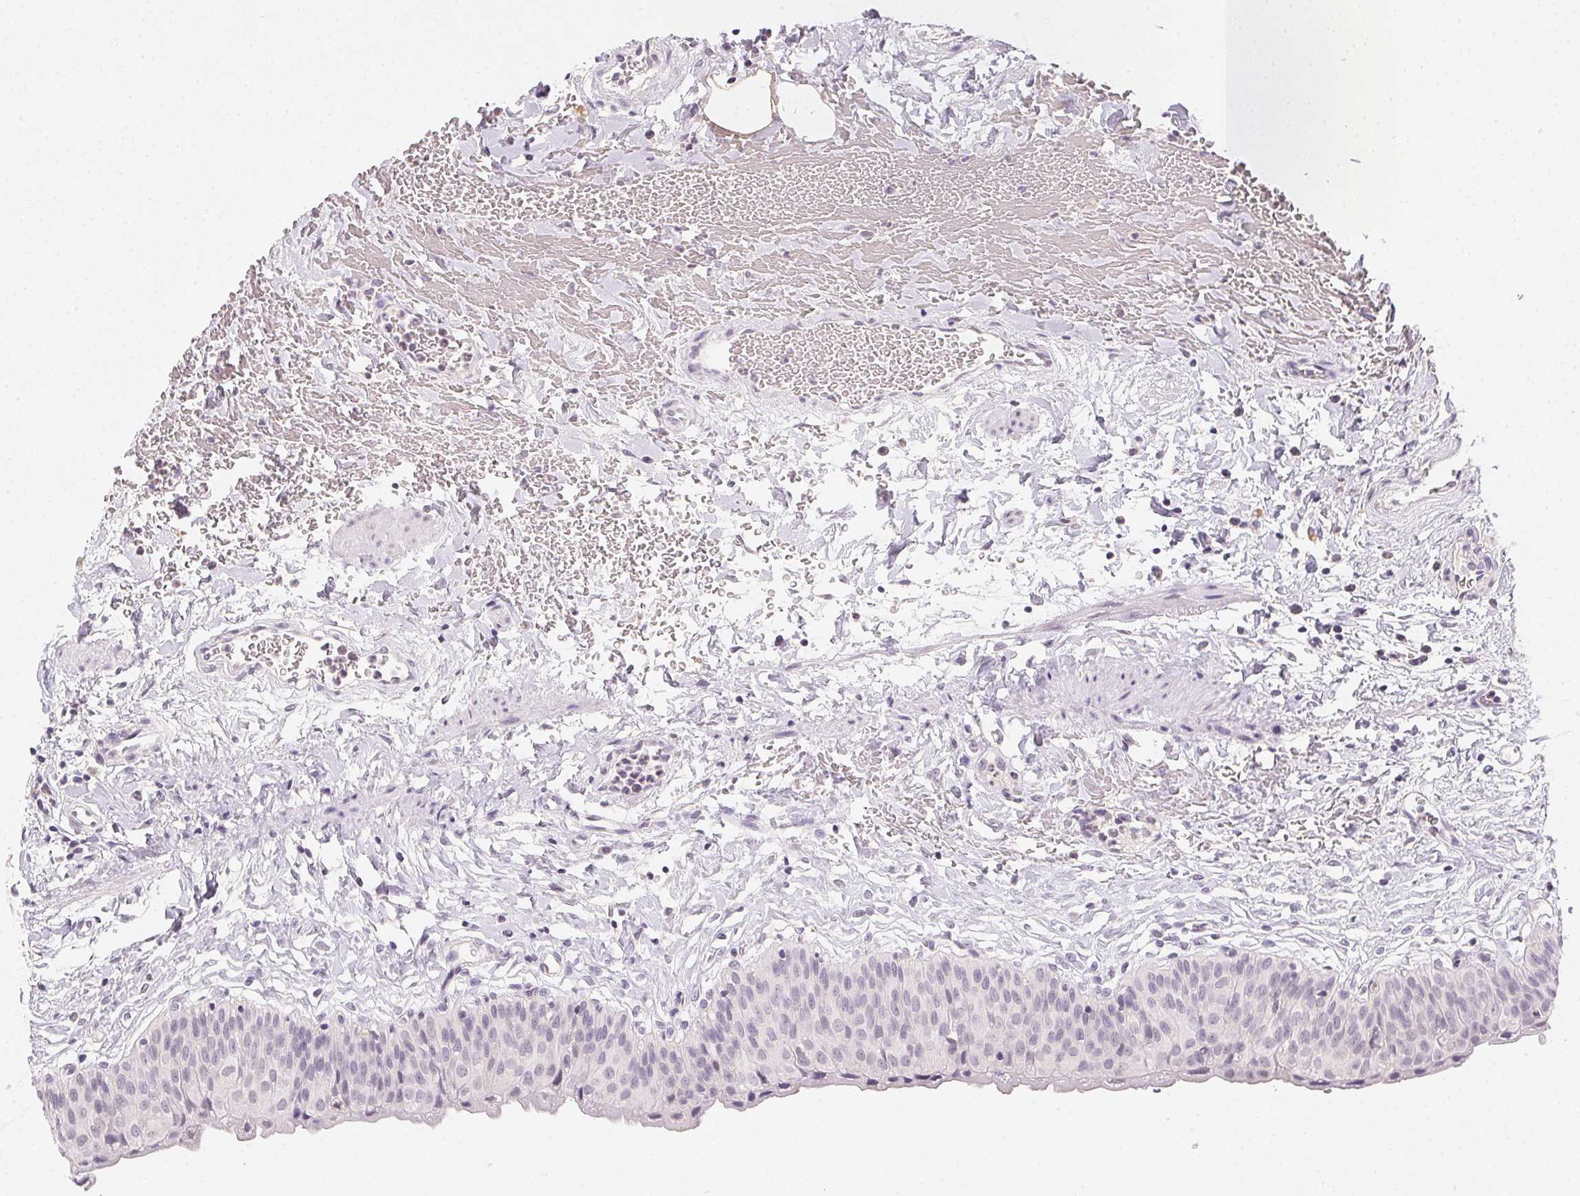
{"staining": {"intensity": "negative", "quantity": "none", "location": "none"}, "tissue": "urinary bladder", "cell_type": "Urothelial cells", "image_type": "normal", "snomed": [{"axis": "morphology", "description": "Normal tissue, NOS"}, {"axis": "topography", "description": "Urinary bladder"}], "caption": "An image of urinary bladder stained for a protein reveals no brown staining in urothelial cells.", "gene": "SLC6A18", "patient": {"sex": "male", "age": 55}}